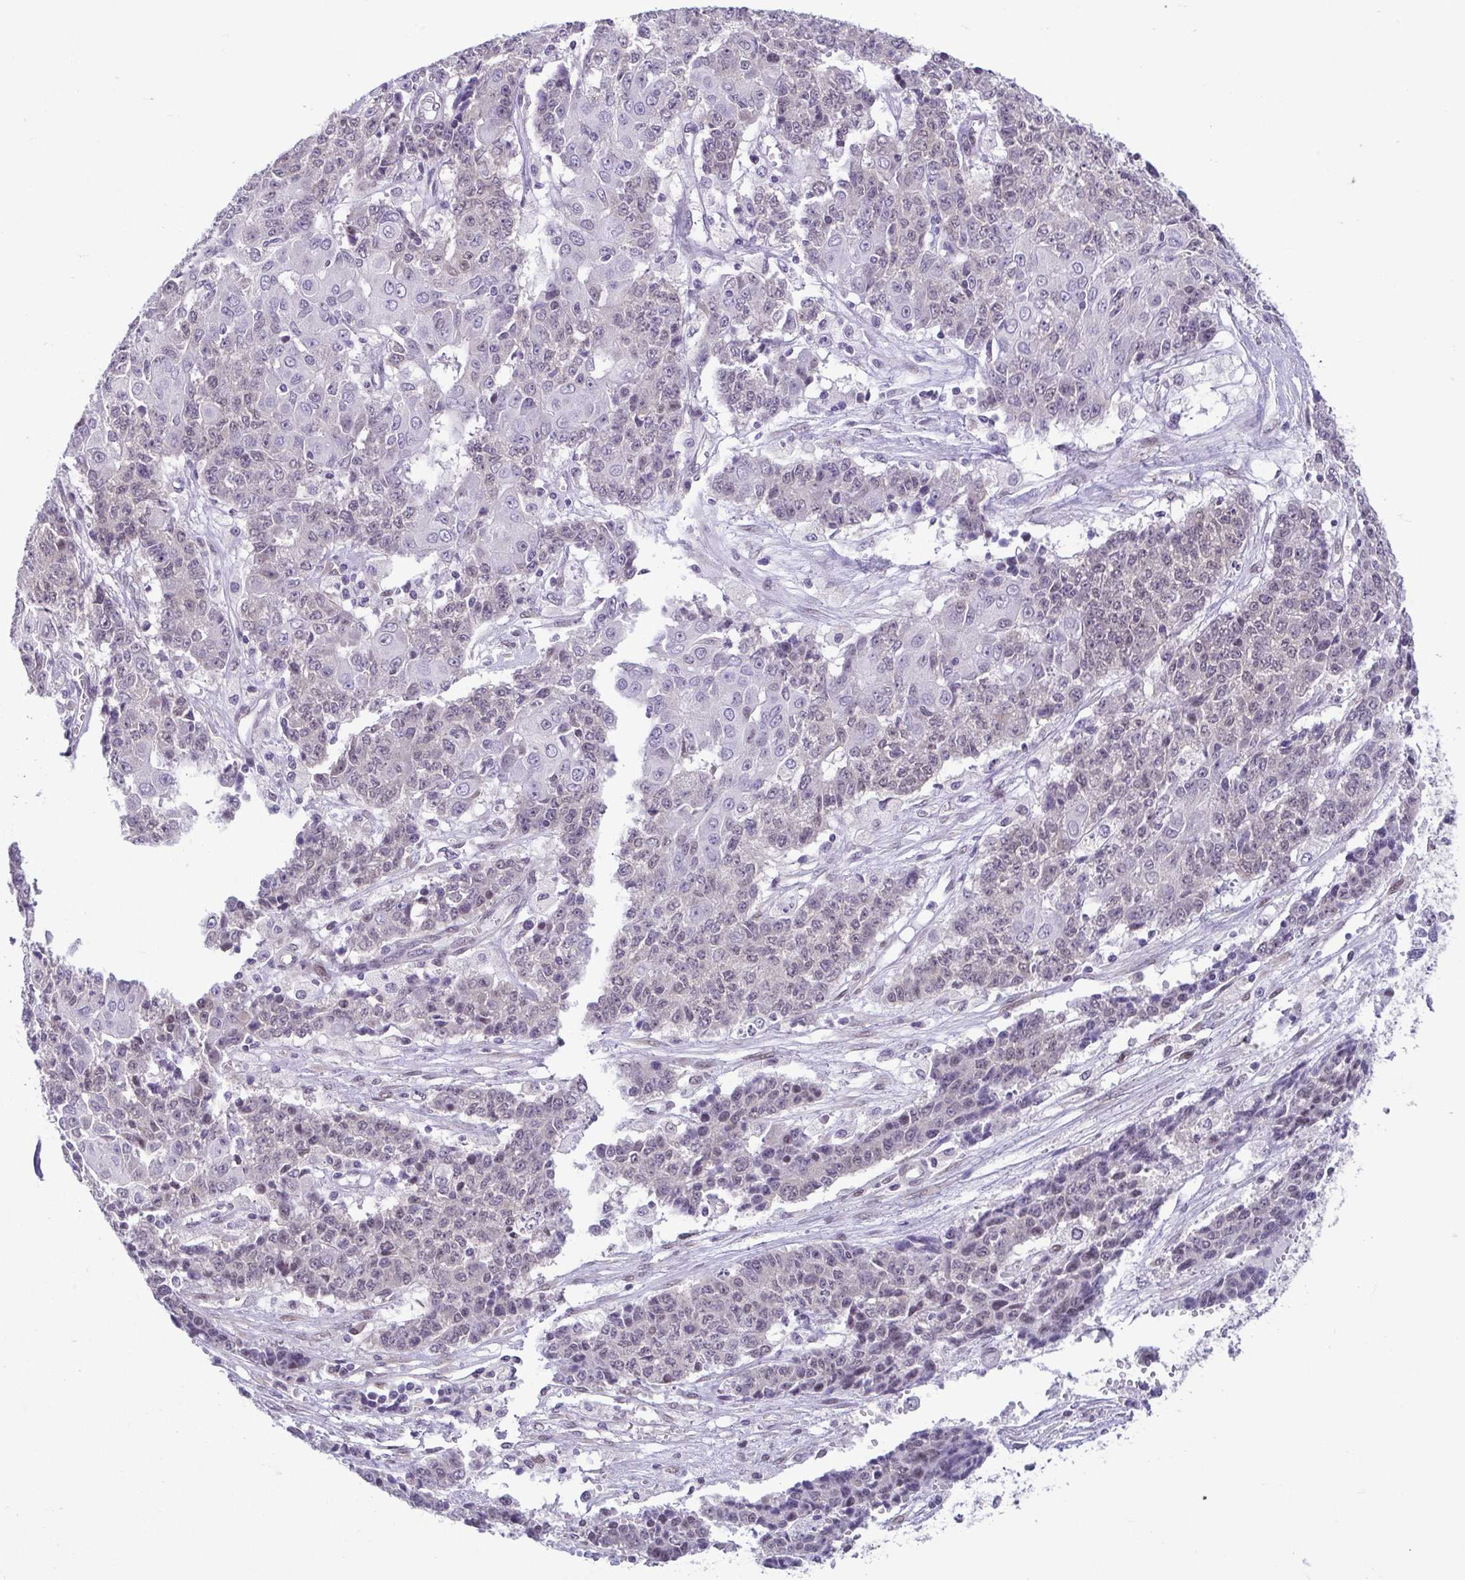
{"staining": {"intensity": "negative", "quantity": "none", "location": "none"}, "tissue": "ovarian cancer", "cell_type": "Tumor cells", "image_type": "cancer", "snomed": [{"axis": "morphology", "description": "Carcinoma, endometroid"}, {"axis": "topography", "description": "Ovary"}], "caption": "Protein analysis of ovarian cancer demonstrates no significant expression in tumor cells. (Stains: DAB (3,3'-diaminobenzidine) IHC with hematoxylin counter stain, Microscopy: brightfield microscopy at high magnification).", "gene": "RBM3", "patient": {"sex": "female", "age": 42}}